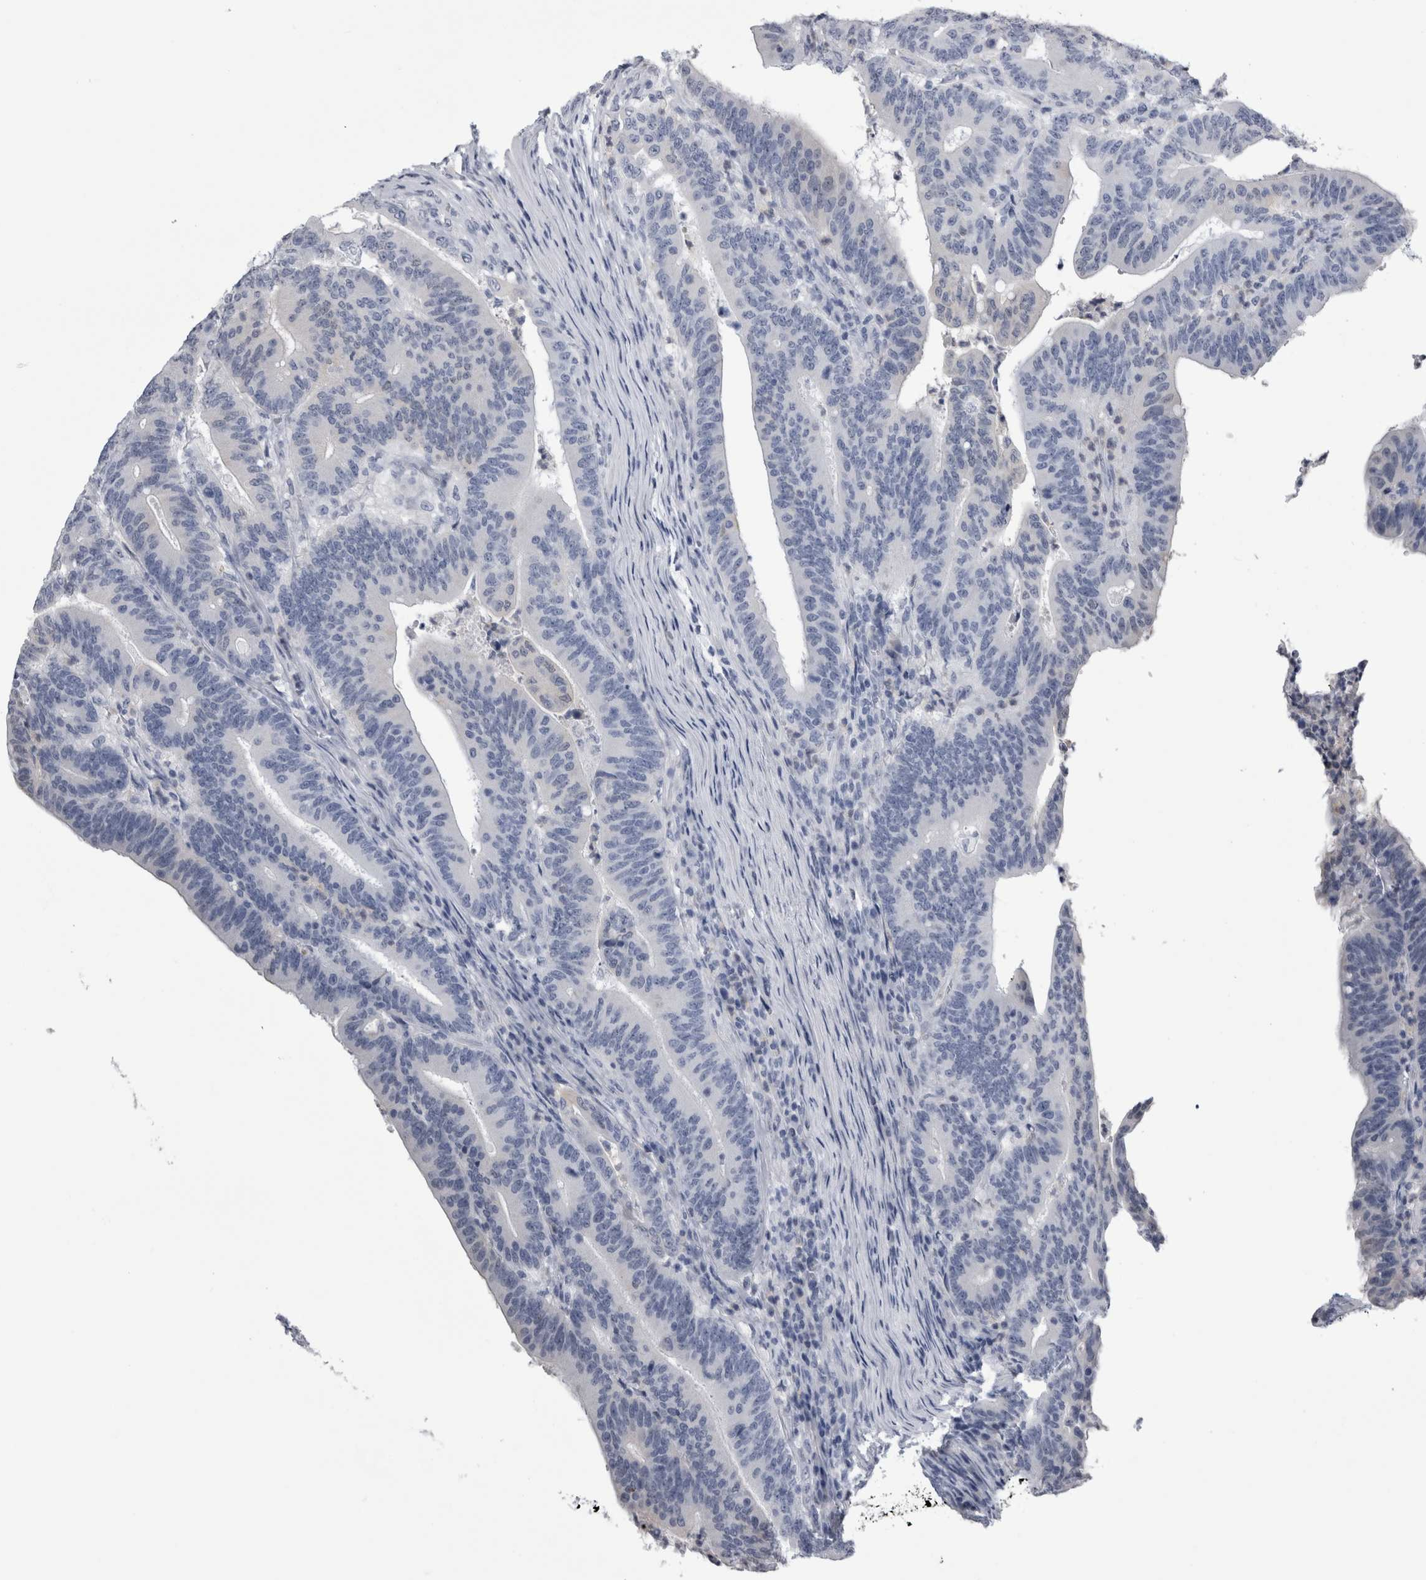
{"staining": {"intensity": "negative", "quantity": "none", "location": "none"}, "tissue": "colorectal cancer", "cell_type": "Tumor cells", "image_type": "cancer", "snomed": [{"axis": "morphology", "description": "Adenocarcinoma, NOS"}, {"axis": "topography", "description": "Colon"}], "caption": "IHC image of colorectal adenocarcinoma stained for a protein (brown), which displays no positivity in tumor cells.", "gene": "ALDH8A1", "patient": {"sex": "female", "age": 66}}